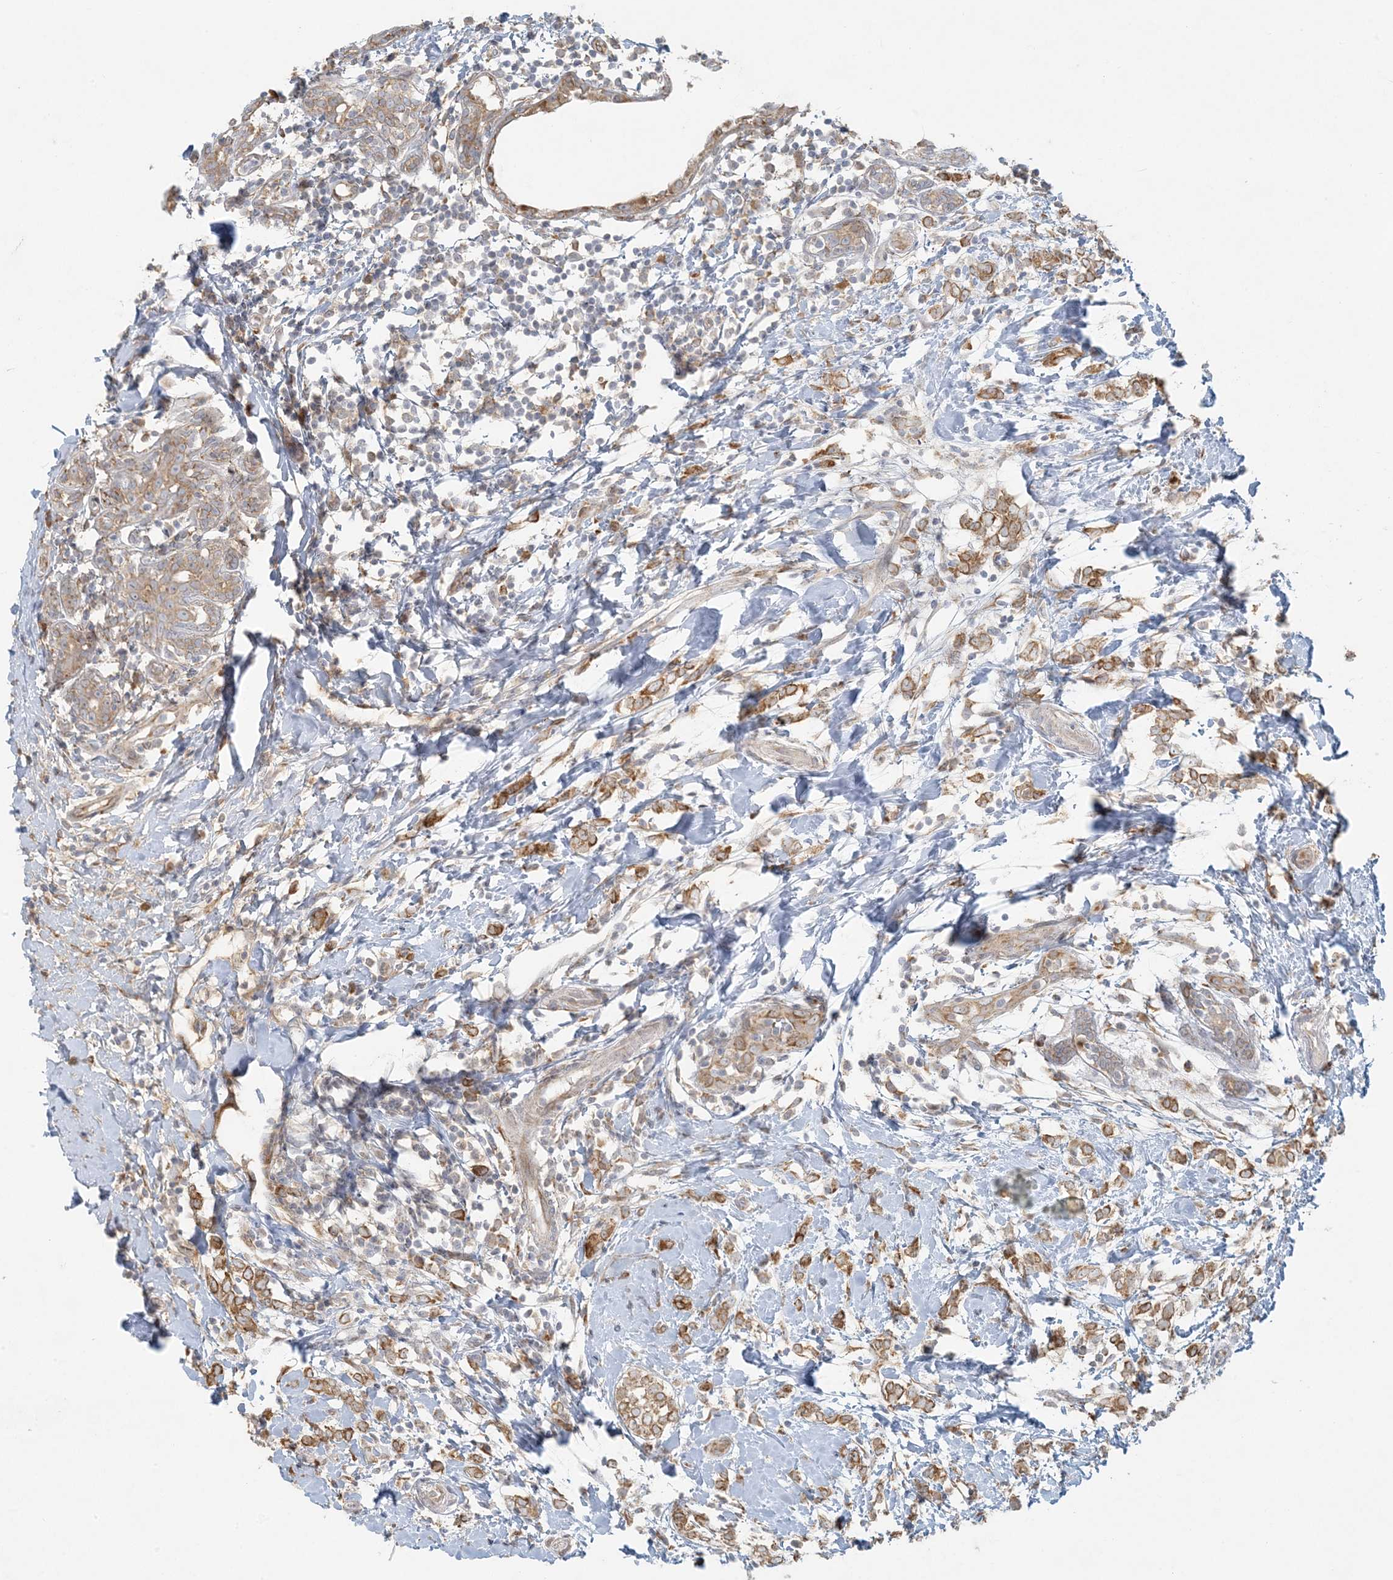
{"staining": {"intensity": "weak", "quantity": ">75%", "location": "cytoplasmic/membranous"}, "tissue": "breast cancer", "cell_type": "Tumor cells", "image_type": "cancer", "snomed": [{"axis": "morphology", "description": "Normal tissue, NOS"}, {"axis": "morphology", "description": "Lobular carcinoma"}, {"axis": "topography", "description": "Breast"}], "caption": "Protein staining of lobular carcinoma (breast) tissue reveals weak cytoplasmic/membranous staining in approximately >75% of tumor cells.", "gene": "HACL1", "patient": {"sex": "female", "age": 47}}